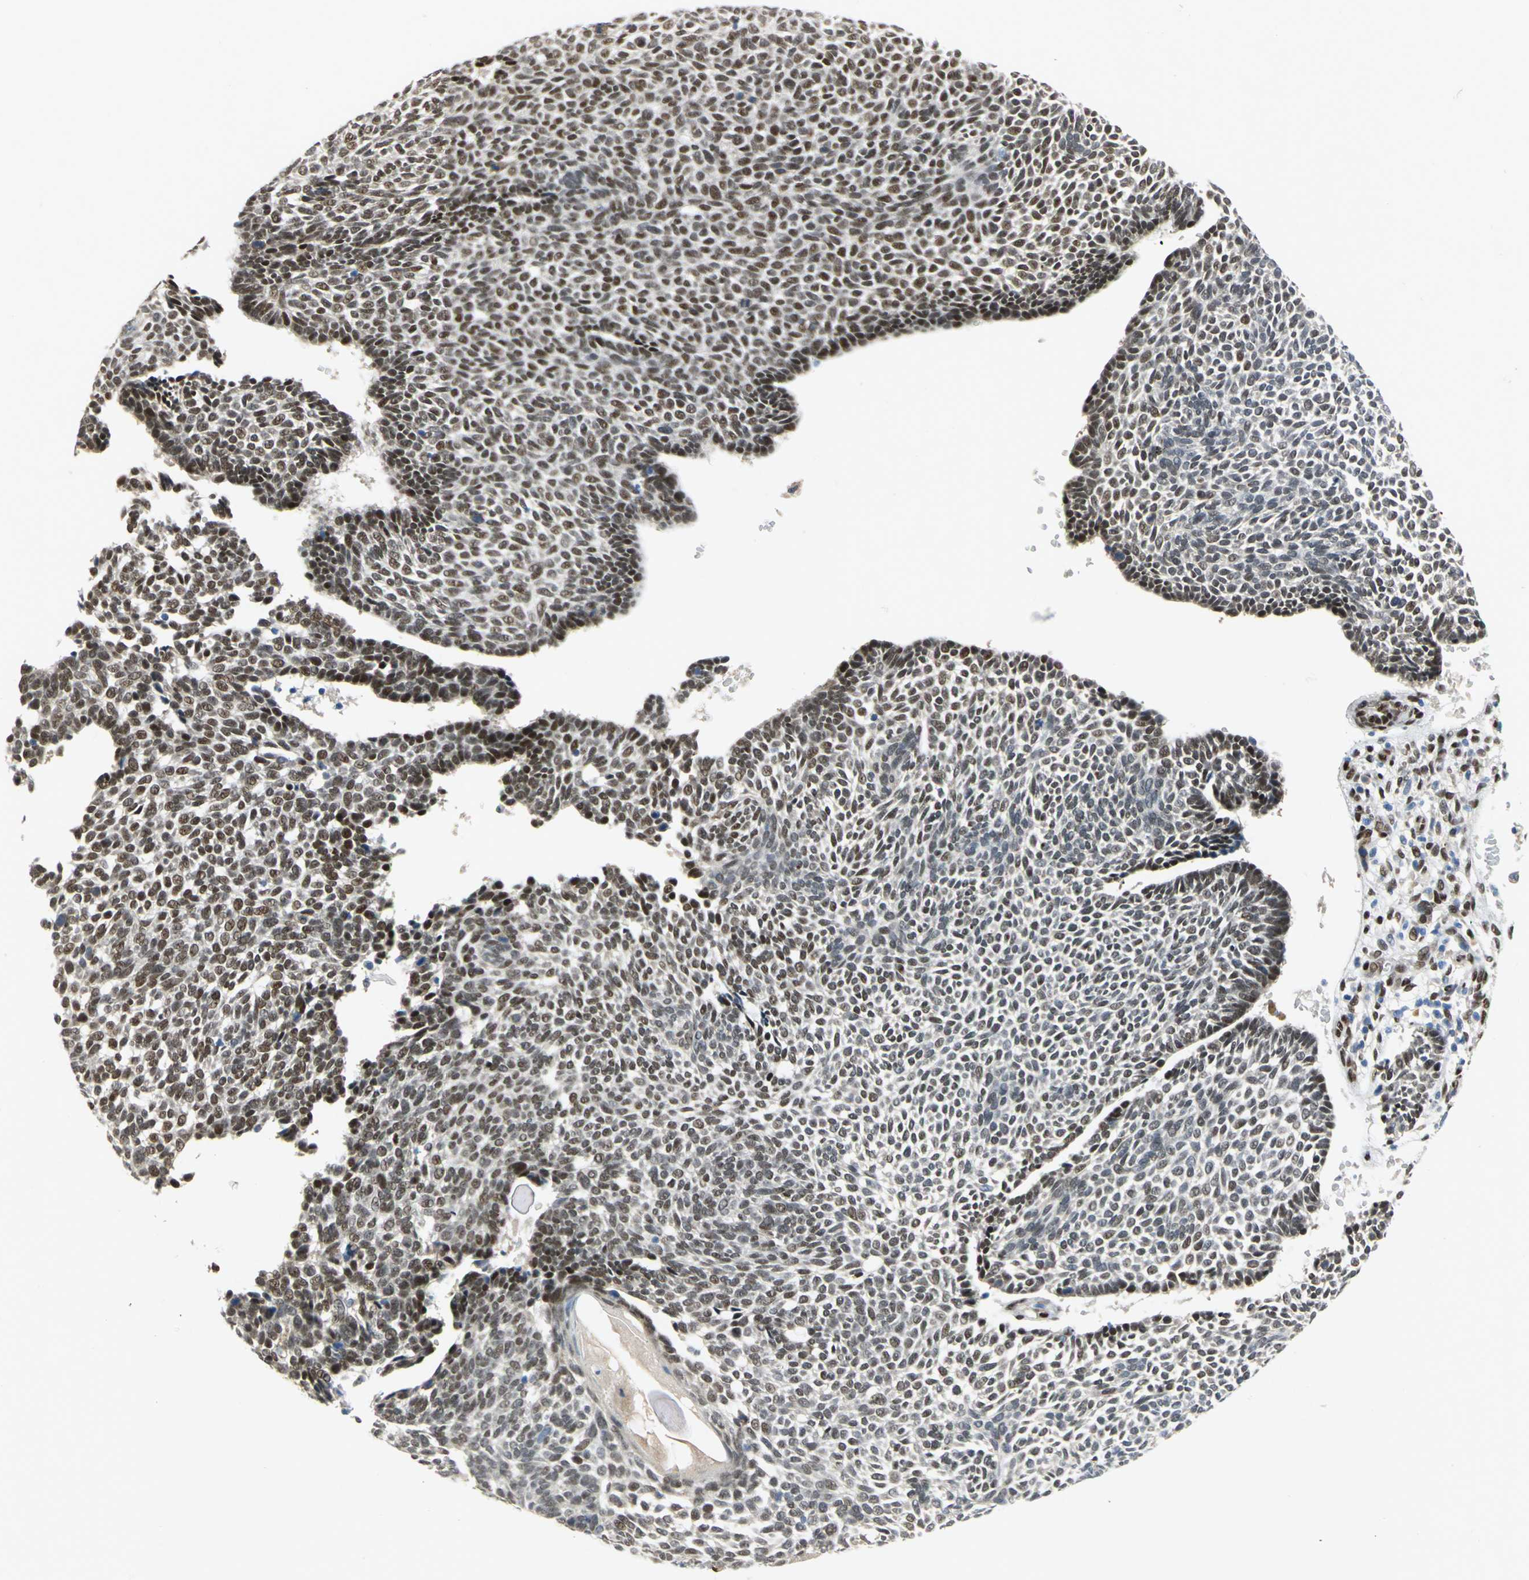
{"staining": {"intensity": "strong", "quantity": ">75%", "location": "nuclear"}, "tissue": "skin cancer", "cell_type": "Tumor cells", "image_type": "cancer", "snomed": [{"axis": "morphology", "description": "Normal tissue, NOS"}, {"axis": "morphology", "description": "Basal cell carcinoma"}, {"axis": "topography", "description": "Skin"}], "caption": "DAB immunohistochemical staining of skin basal cell carcinoma displays strong nuclear protein staining in about >75% of tumor cells.", "gene": "RBFOX2", "patient": {"sex": "male", "age": 87}}